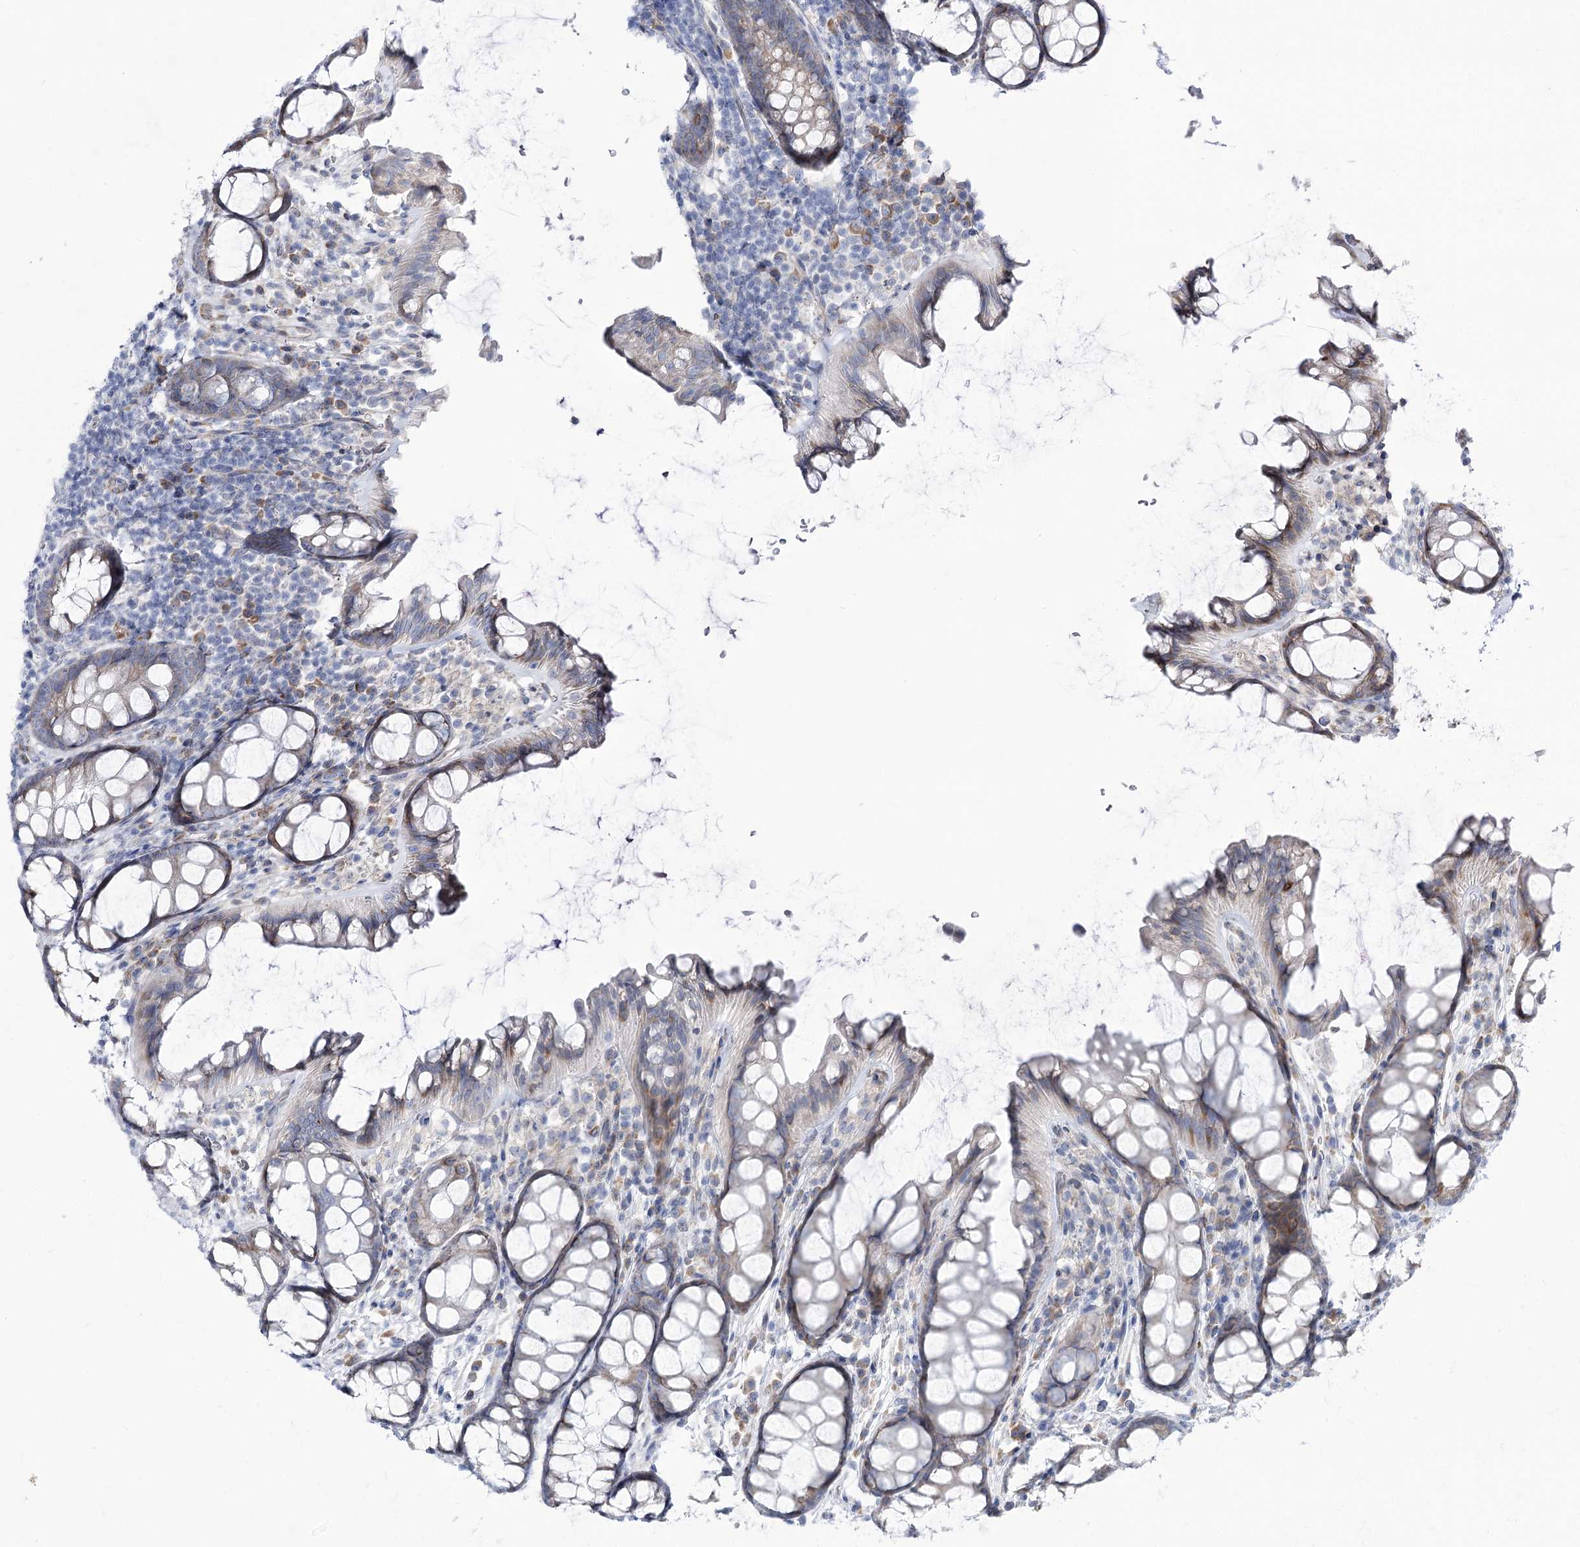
{"staining": {"intensity": "negative", "quantity": "none", "location": "none"}, "tissue": "colon", "cell_type": "Endothelial cells", "image_type": "normal", "snomed": [{"axis": "morphology", "description": "Normal tissue, NOS"}, {"axis": "topography", "description": "Colon"}], "caption": "This is an immunohistochemistry image of unremarkable human colon. There is no expression in endothelial cells.", "gene": "STT3B", "patient": {"sex": "female", "age": 82}}